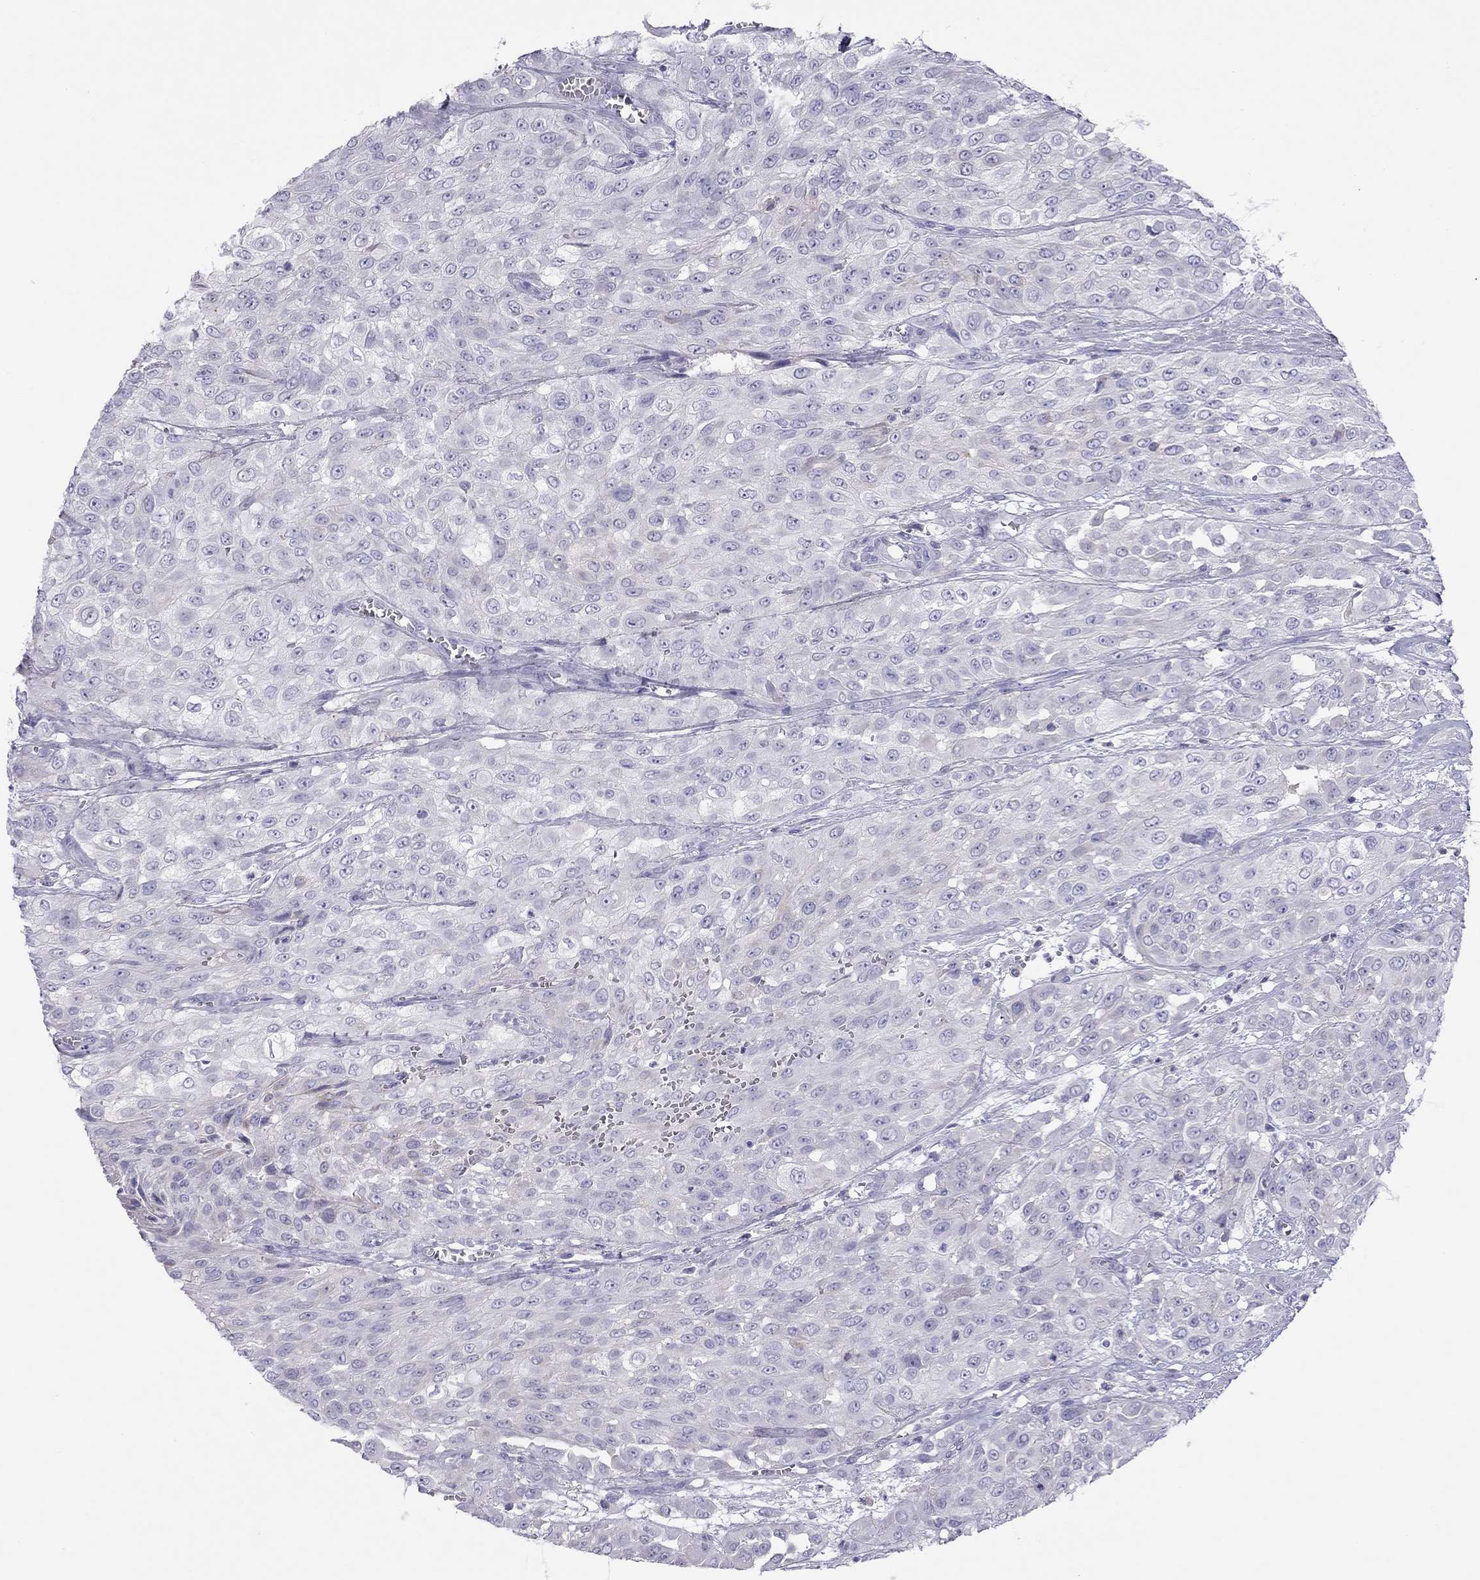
{"staining": {"intensity": "negative", "quantity": "none", "location": "none"}, "tissue": "urothelial cancer", "cell_type": "Tumor cells", "image_type": "cancer", "snomed": [{"axis": "morphology", "description": "Urothelial carcinoma, High grade"}, {"axis": "topography", "description": "Urinary bladder"}], "caption": "Histopathology image shows no significant protein positivity in tumor cells of urothelial carcinoma (high-grade).", "gene": "MUC16", "patient": {"sex": "male", "age": 57}}